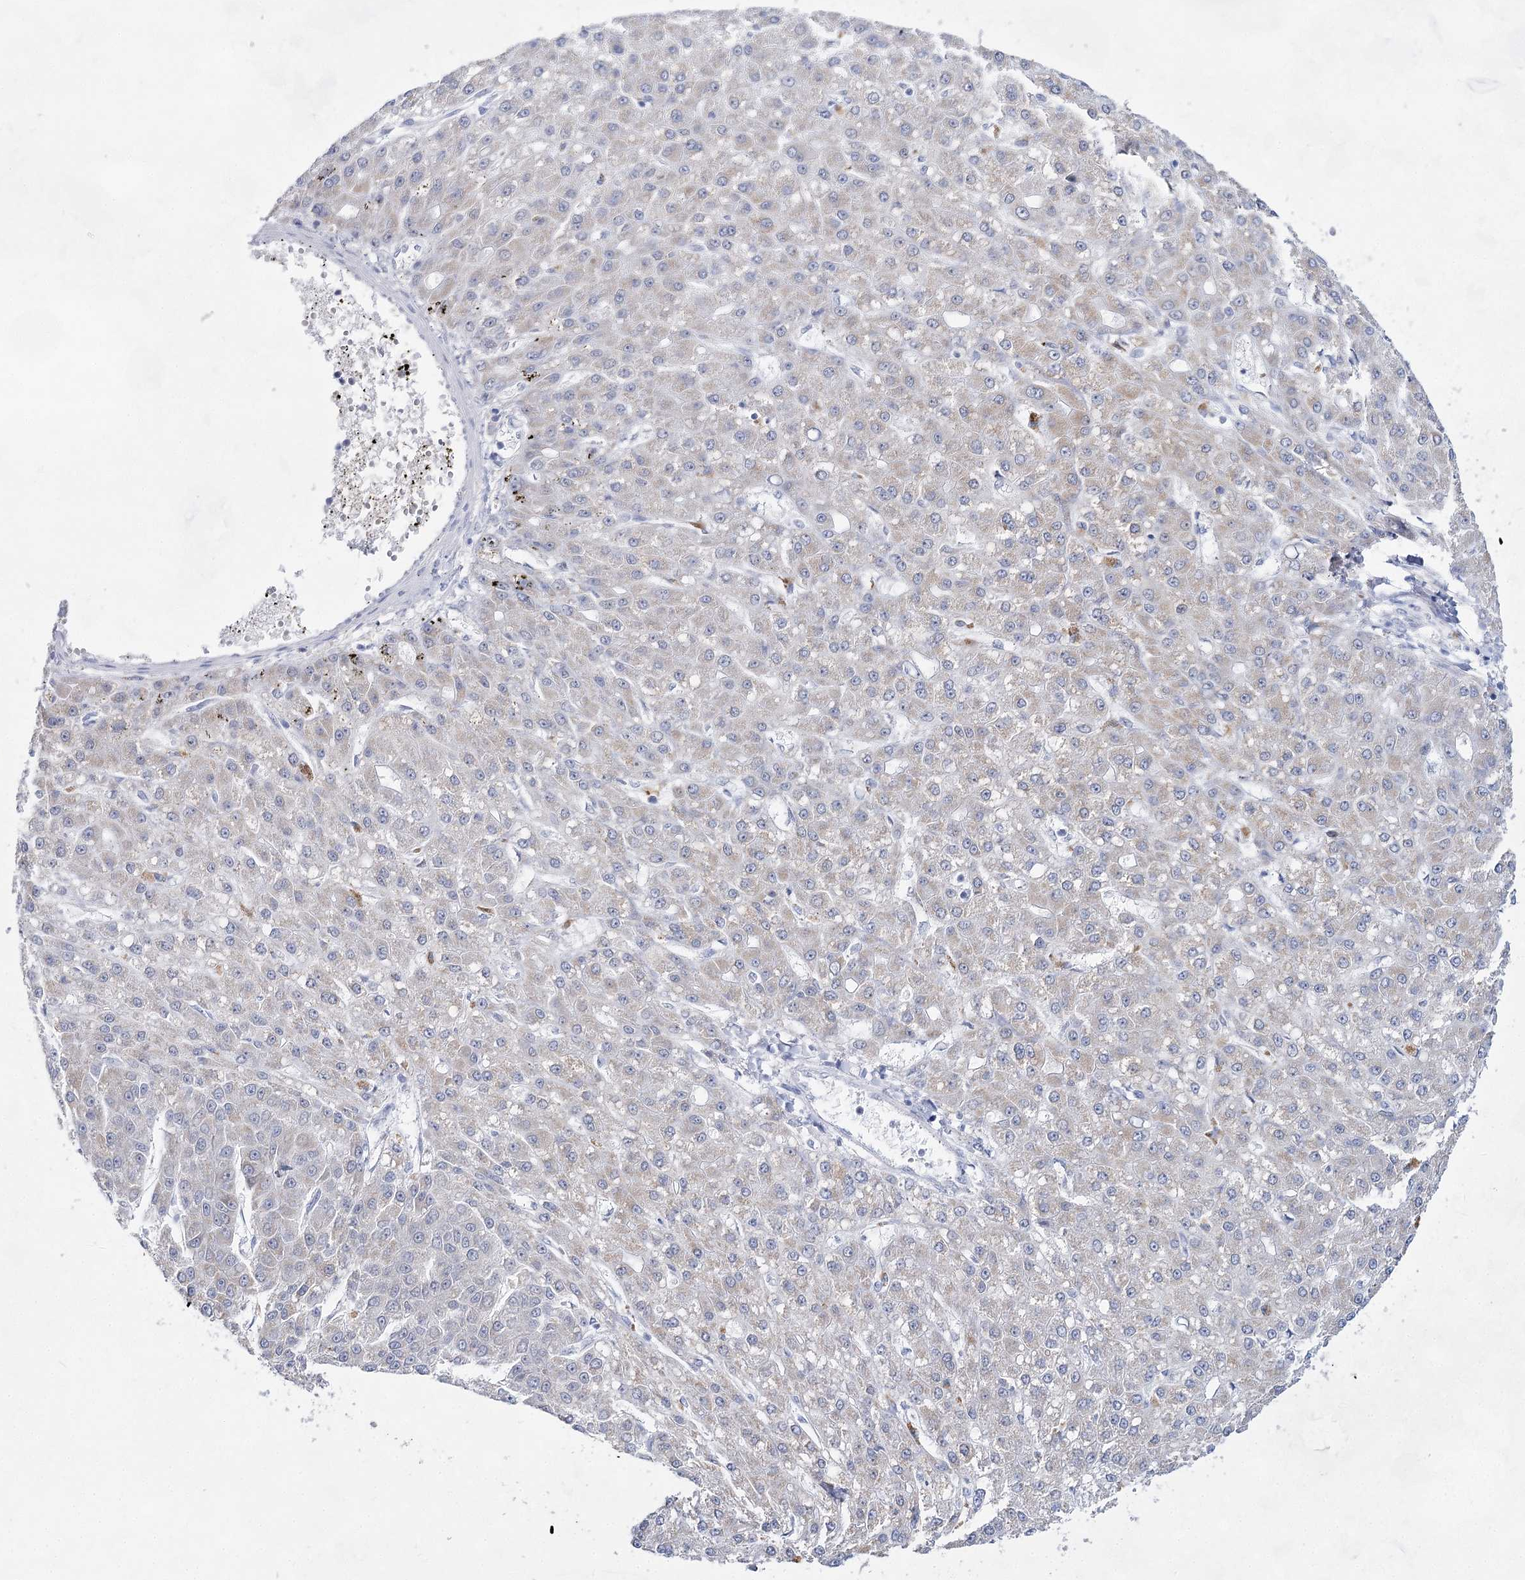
{"staining": {"intensity": "weak", "quantity": "<25%", "location": "cytoplasmic/membranous"}, "tissue": "liver cancer", "cell_type": "Tumor cells", "image_type": "cancer", "snomed": [{"axis": "morphology", "description": "Carcinoma, Hepatocellular, NOS"}, {"axis": "topography", "description": "Liver"}], "caption": "A histopathology image of liver hepatocellular carcinoma stained for a protein shows no brown staining in tumor cells.", "gene": "BPHL", "patient": {"sex": "male", "age": 67}}